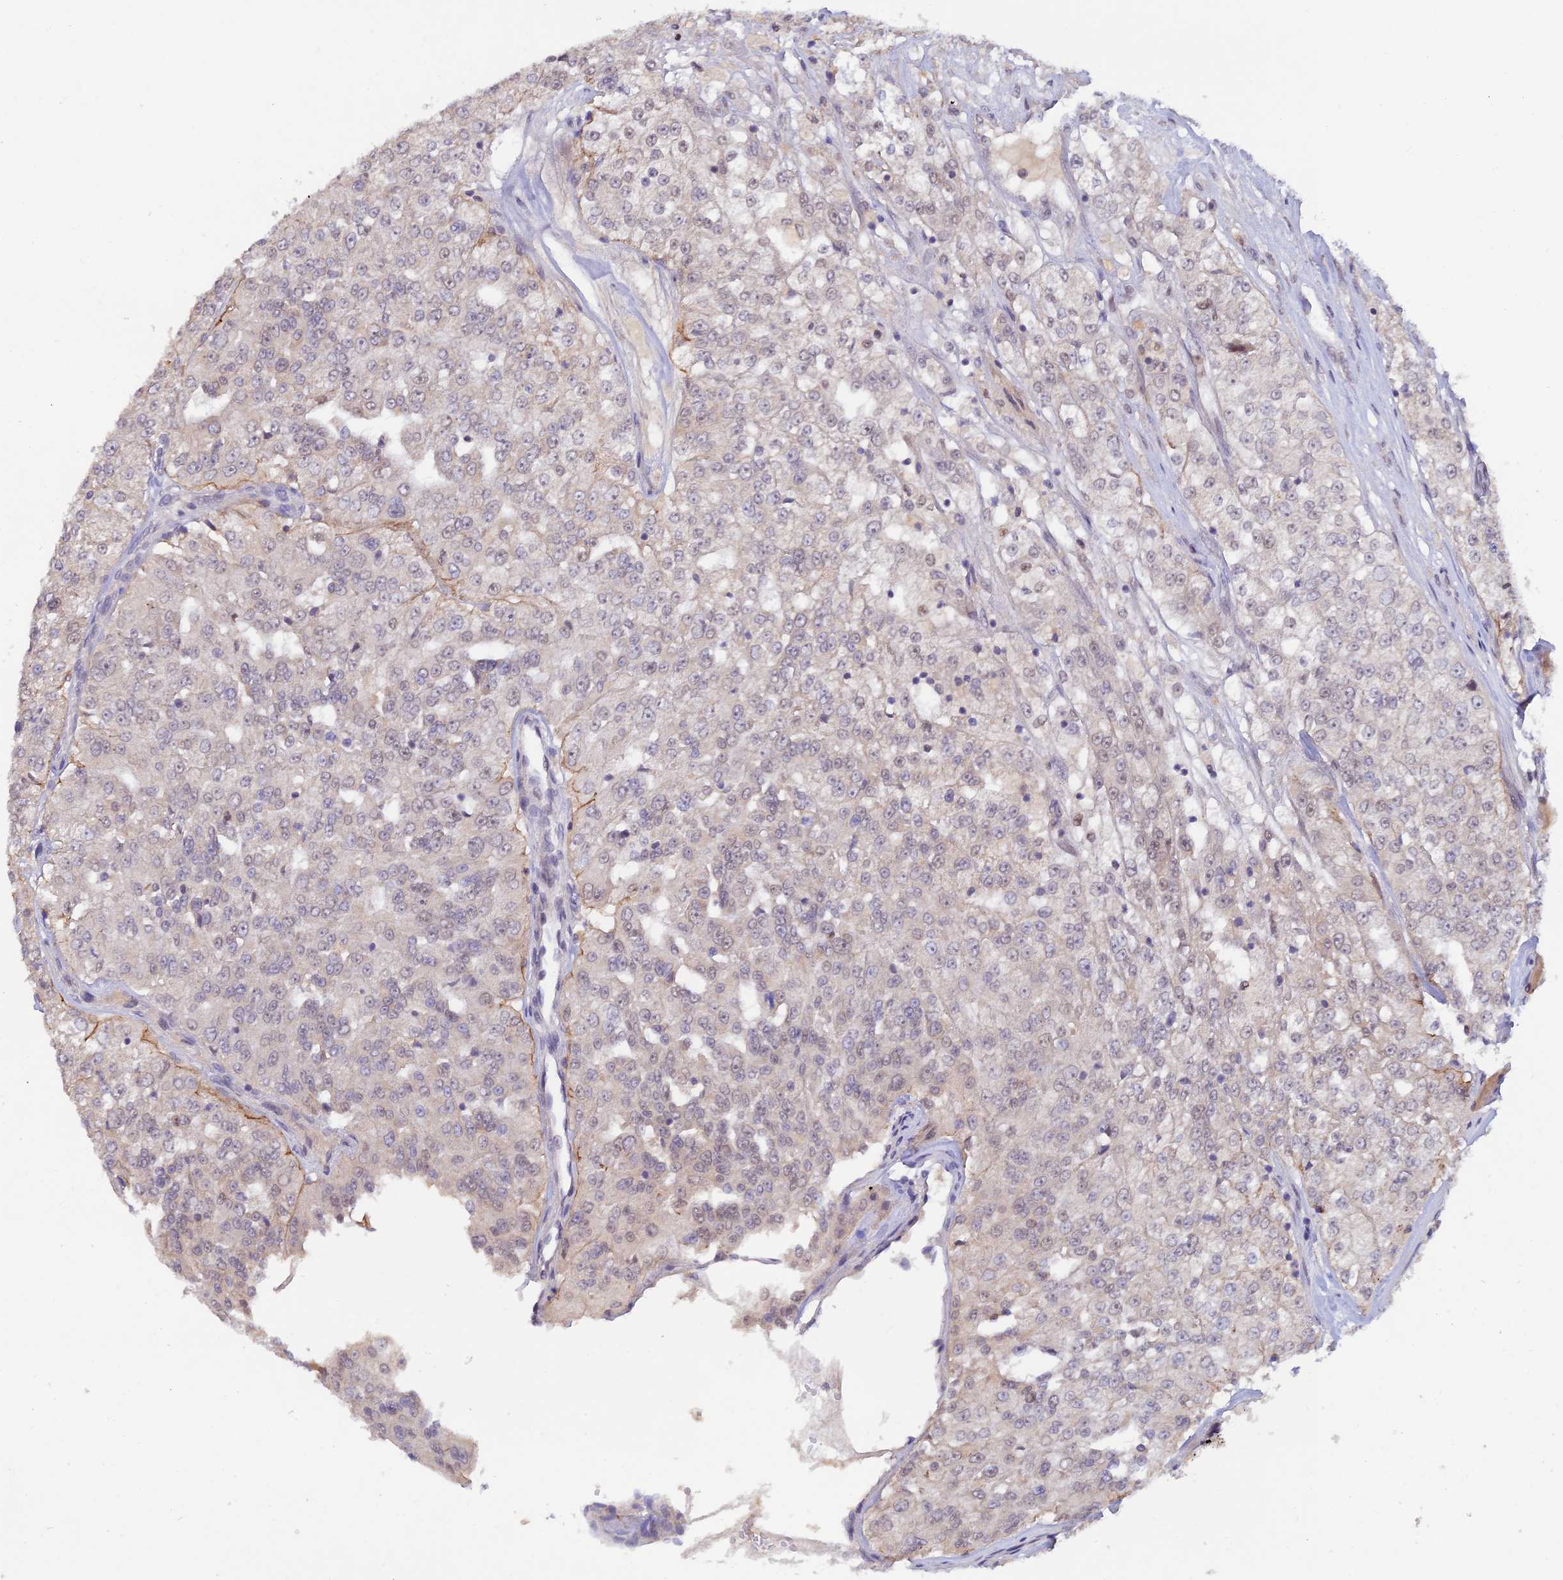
{"staining": {"intensity": "negative", "quantity": "none", "location": "none"}, "tissue": "renal cancer", "cell_type": "Tumor cells", "image_type": "cancer", "snomed": [{"axis": "morphology", "description": "Adenocarcinoma, NOS"}, {"axis": "topography", "description": "Kidney"}], "caption": "A photomicrograph of human renal adenocarcinoma is negative for staining in tumor cells. The staining is performed using DAB brown chromogen with nuclei counter-stained in using hematoxylin.", "gene": "FASTKD5", "patient": {"sex": "female", "age": 63}}